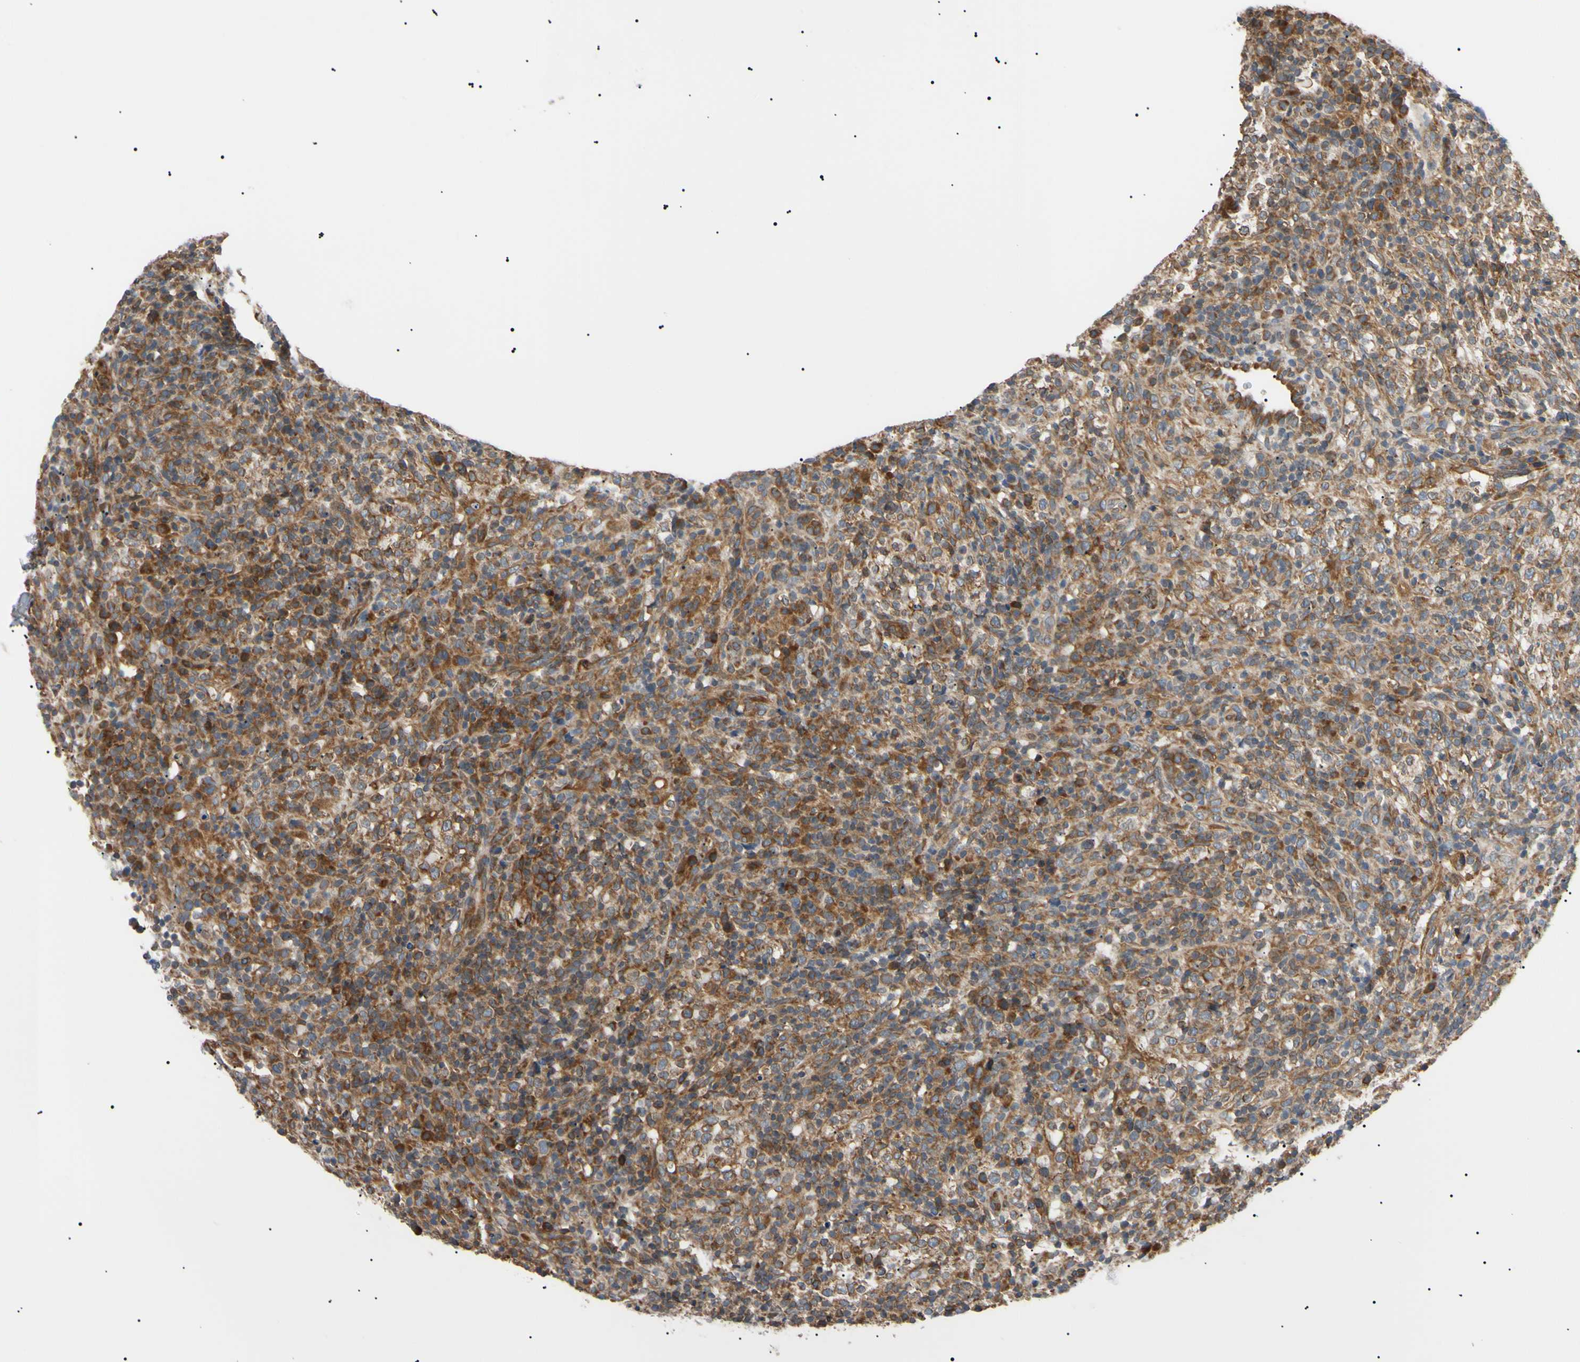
{"staining": {"intensity": "moderate", "quantity": ">75%", "location": "cytoplasmic/membranous"}, "tissue": "lymphoma", "cell_type": "Tumor cells", "image_type": "cancer", "snomed": [{"axis": "morphology", "description": "Malignant lymphoma, non-Hodgkin's type, High grade"}, {"axis": "topography", "description": "Lymph node"}], "caption": "Moderate cytoplasmic/membranous staining for a protein is appreciated in approximately >75% of tumor cells of malignant lymphoma, non-Hodgkin's type (high-grade) using immunohistochemistry (IHC).", "gene": "VAPA", "patient": {"sex": "female", "age": 76}}